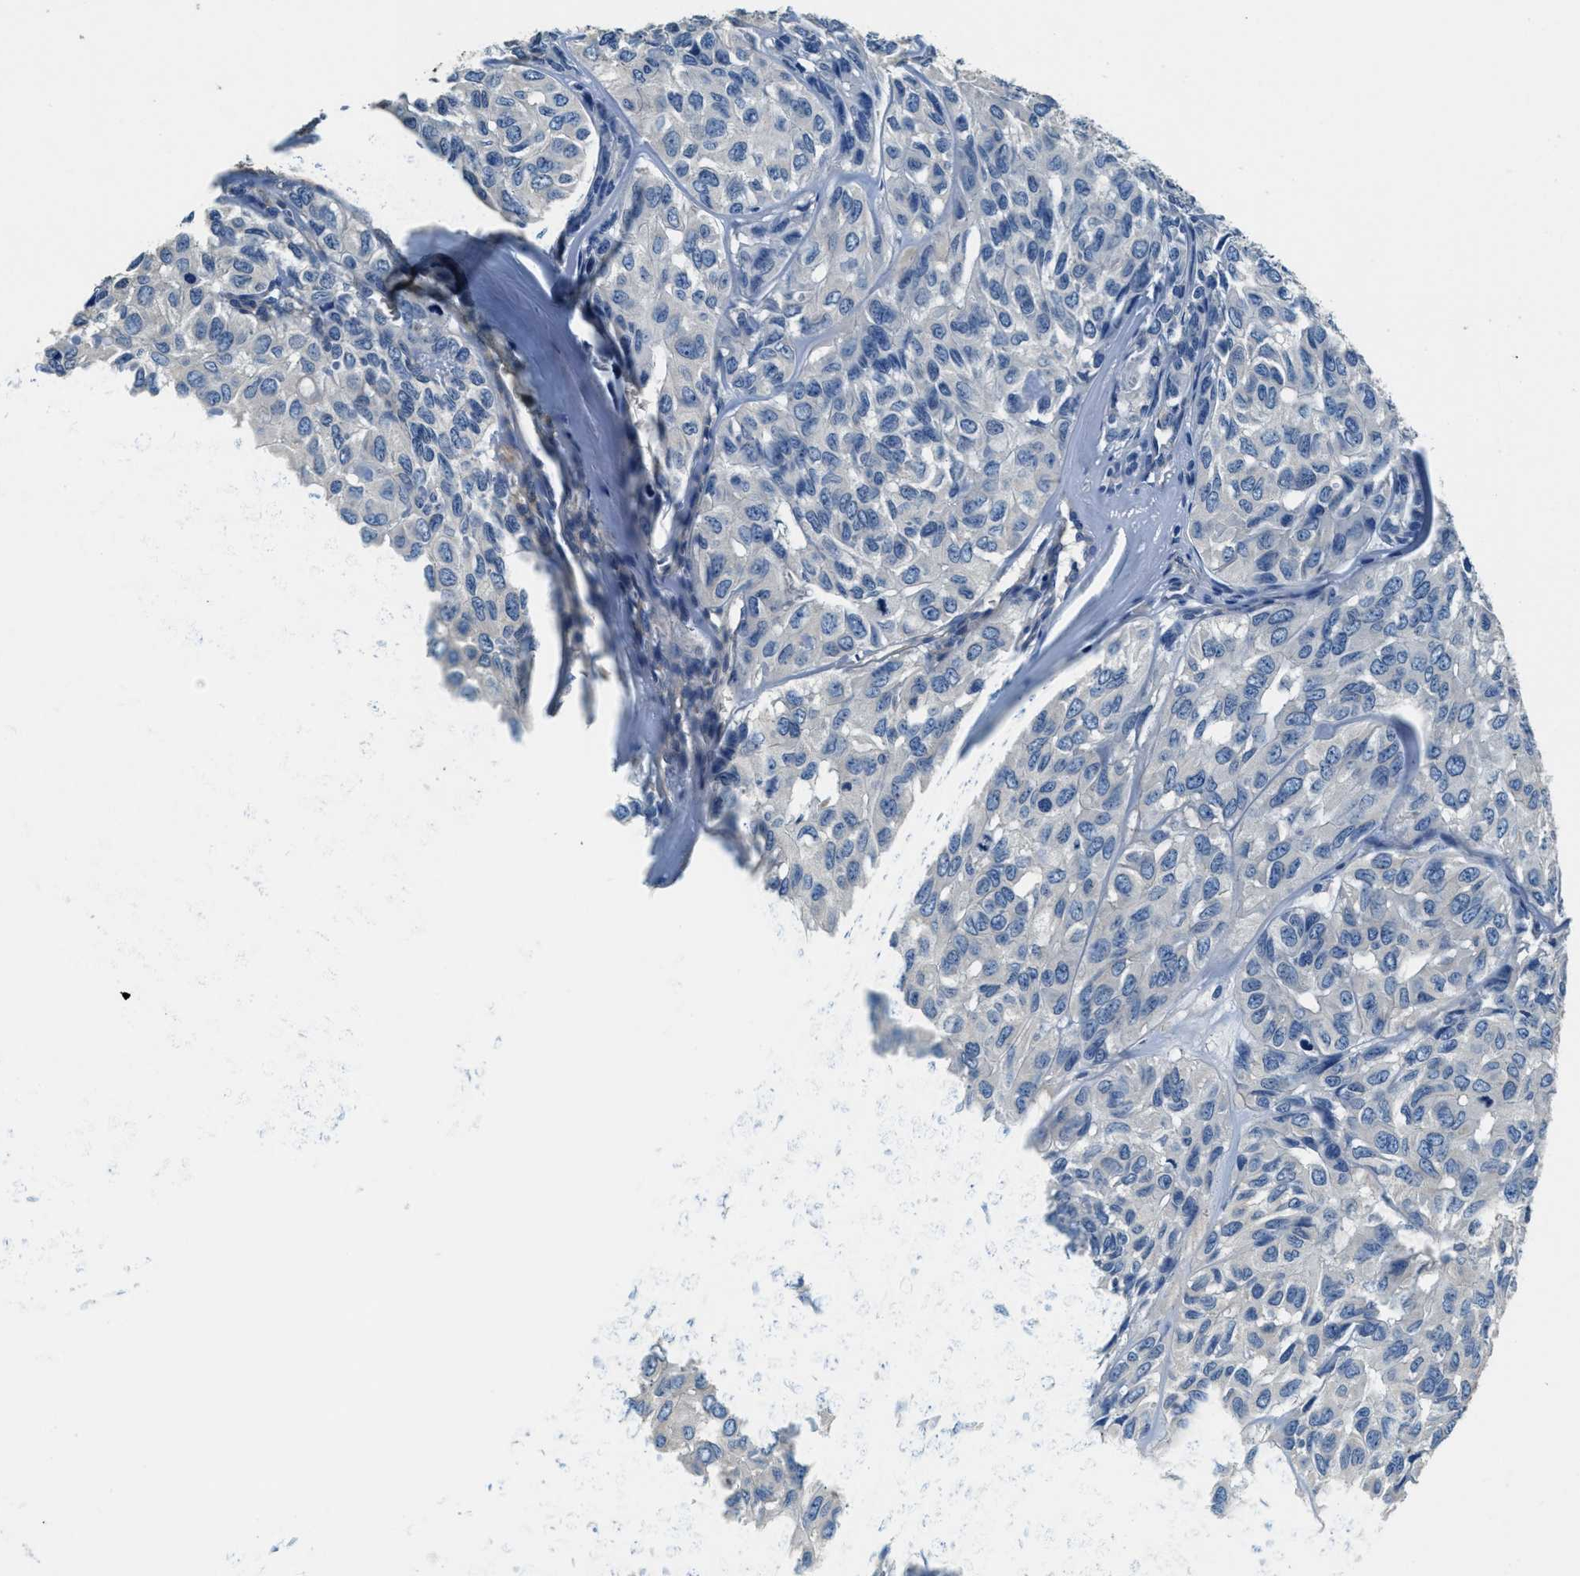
{"staining": {"intensity": "negative", "quantity": "none", "location": "none"}, "tissue": "head and neck cancer", "cell_type": "Tumor cells", "image_type": "cancer", "snomed": [{"axis": "morphology", "description": "Adenocarcinoma, NOS"}, {"axis": "topography", "description": "Salivary gland, NOS"}, {"axis": "topography", "description": "Head-Neck"}], "caption": "Tumor cells are negative for protein expression in human adenocarcinoma (head and neck). (DAB IHC visualized using brightfield microscopy, high magnification).", "gene": "TMEM186", "patient": {"sex": "female", "age": 76}}